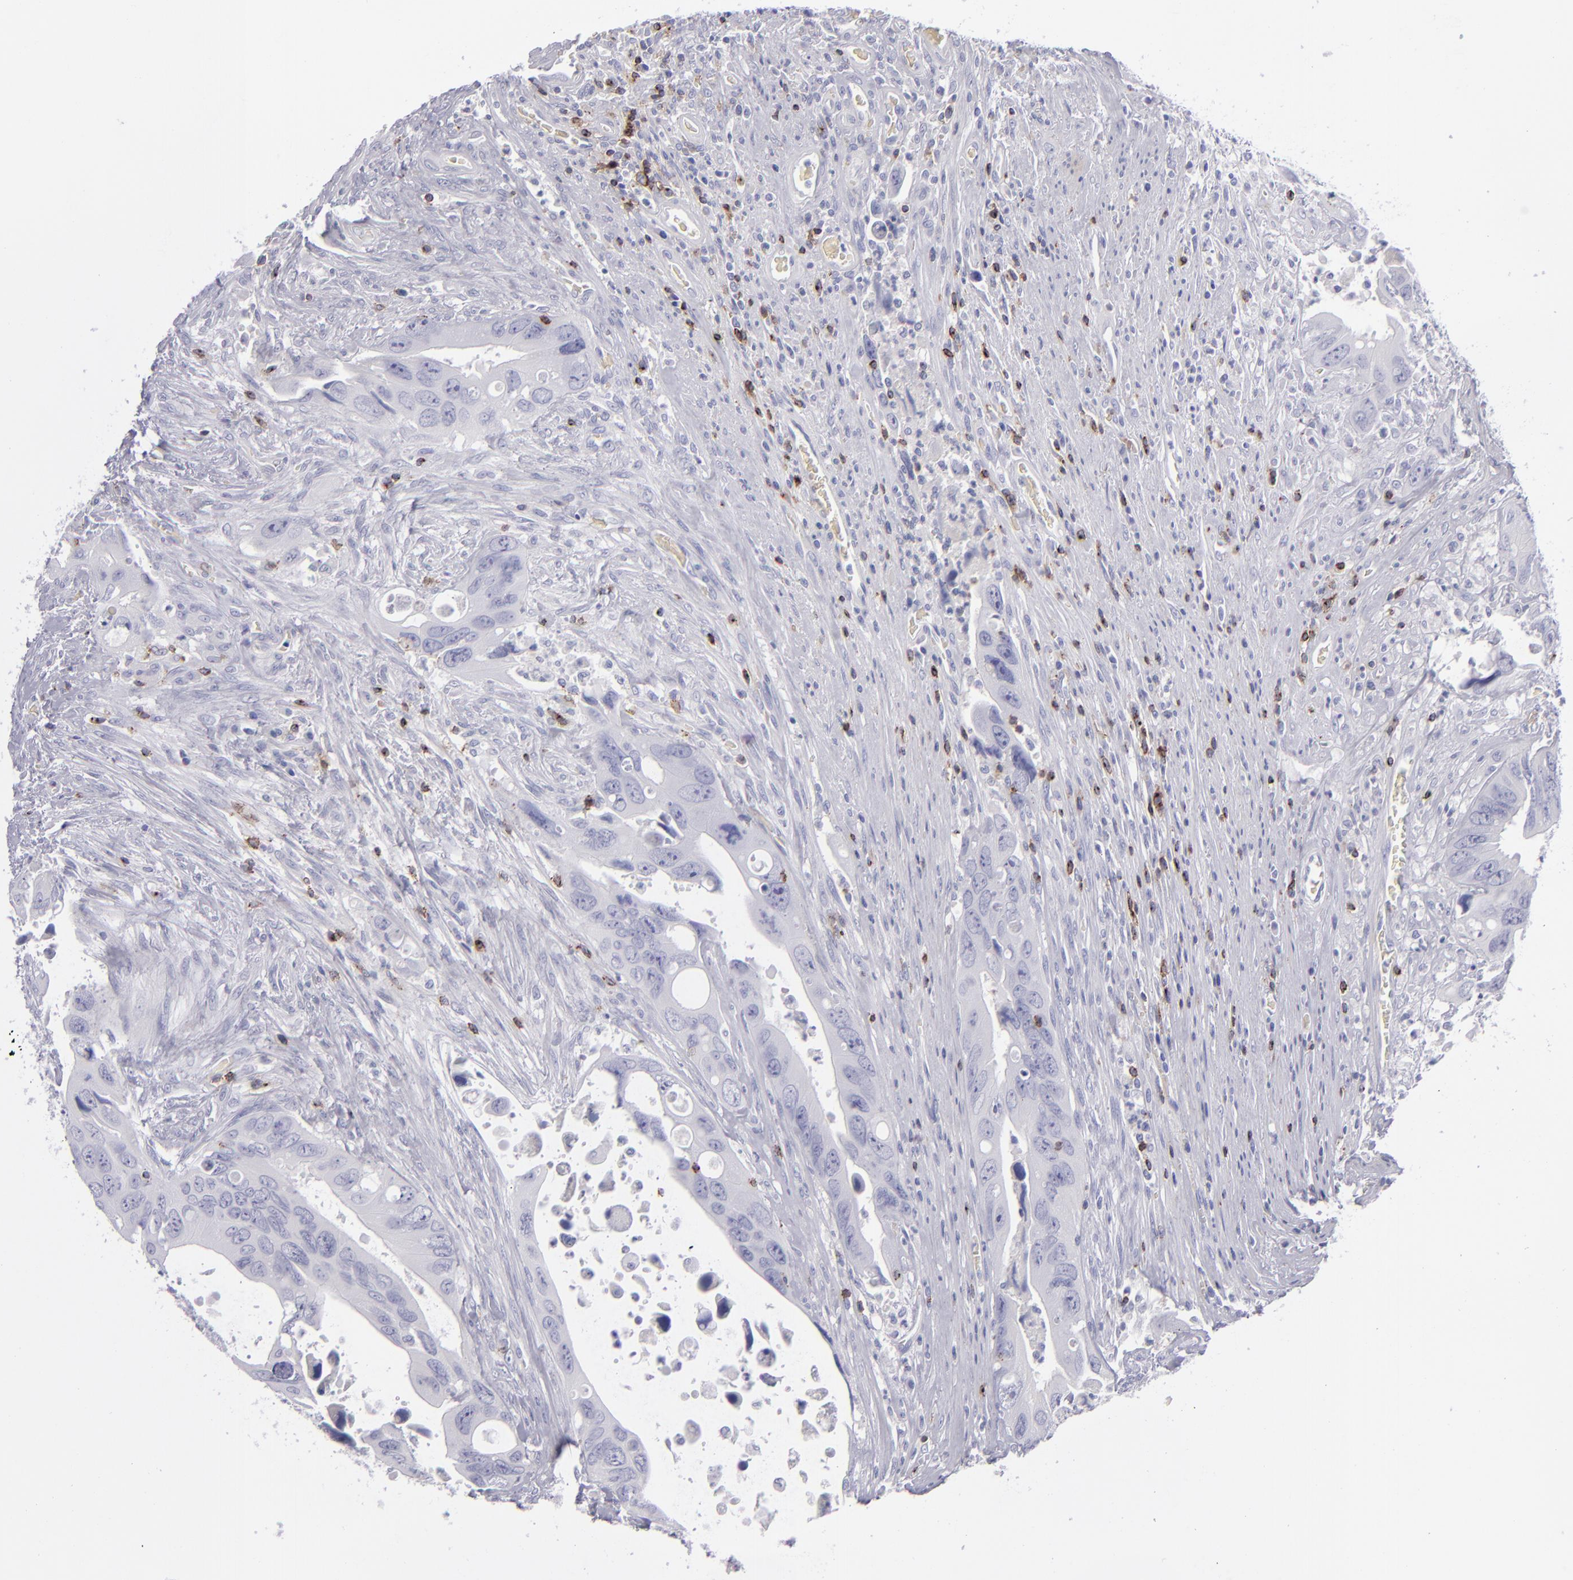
{"staining": {"intensity": "negative", "quantity": "none", "location": "none"}, "tissue": "colorectal cancer", "cell_type": "Tumor cells", "image_type": "cancer", "snomed": [{"axis": "morphology", "description": "Adenocarcinoma, NOS"}, {"axis": "topography", "description": "Rectum"}], "caption": "An immunohistochemistry (IHC) histopathology image of colorectal cancer (adenocarcinoma) is shown. There is no staining in tumor cells of colorectal cancer (adenocarcinoma).", "gene": "CD2", "patient": {"sex": "male", "age": 70}}